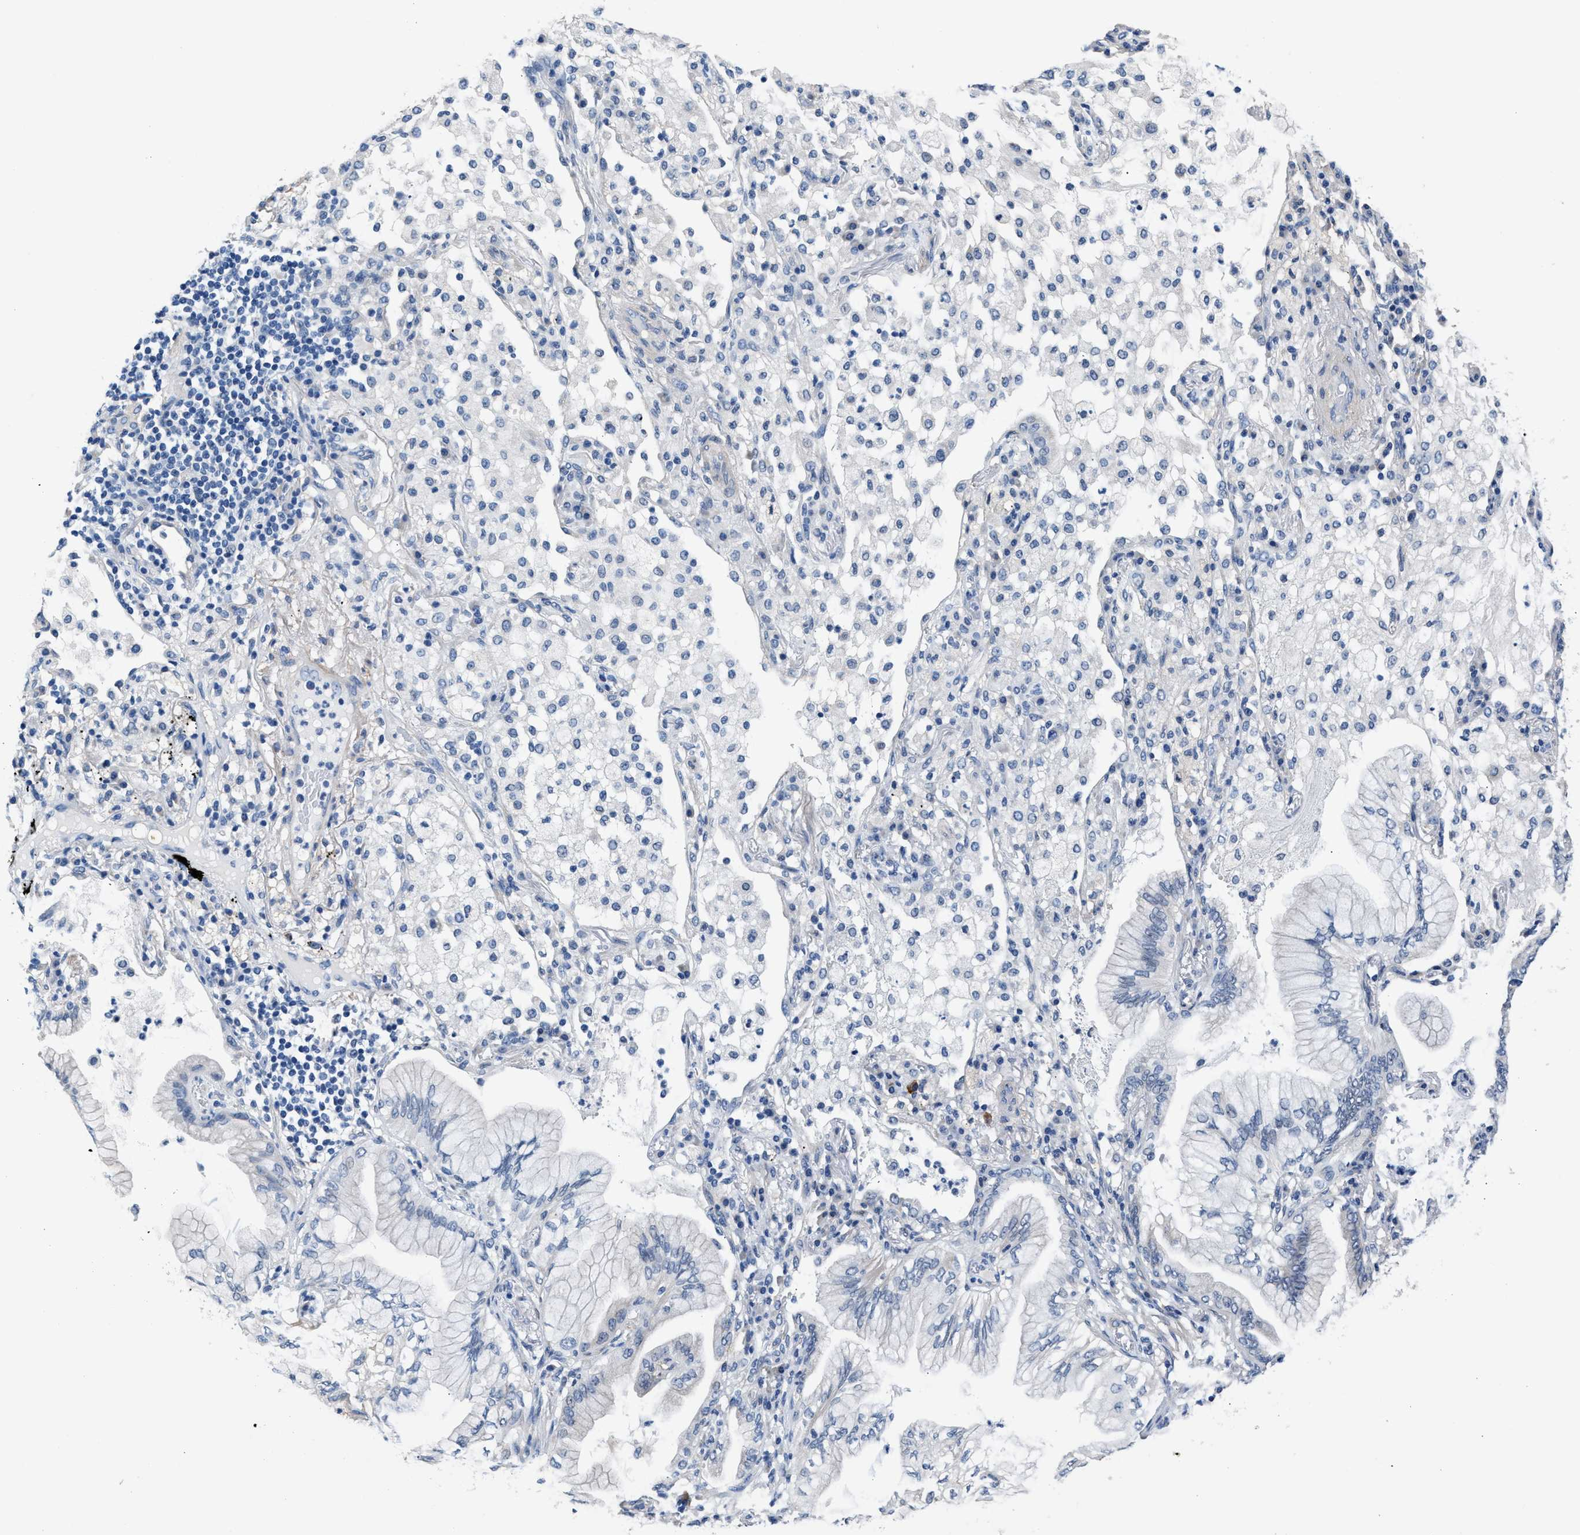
{"staining": {"intensity": "negative", "quantity": "none", "location": "none"}, "tissue": "lung cancer", "cell_type": "Tumor cells", "image_type": "cancer", "snomed": [{"axis": "morphology", "description": "Adenocarcinoma, NOS"}, {"axis": "topography", "description": "Lung"}], "caption": "A photomicrograph of lung cancer stained for a protein displays no brown staining in tumor cells.", "gene": "MYH3", "patient": {"sex": "female", "age": 70}}